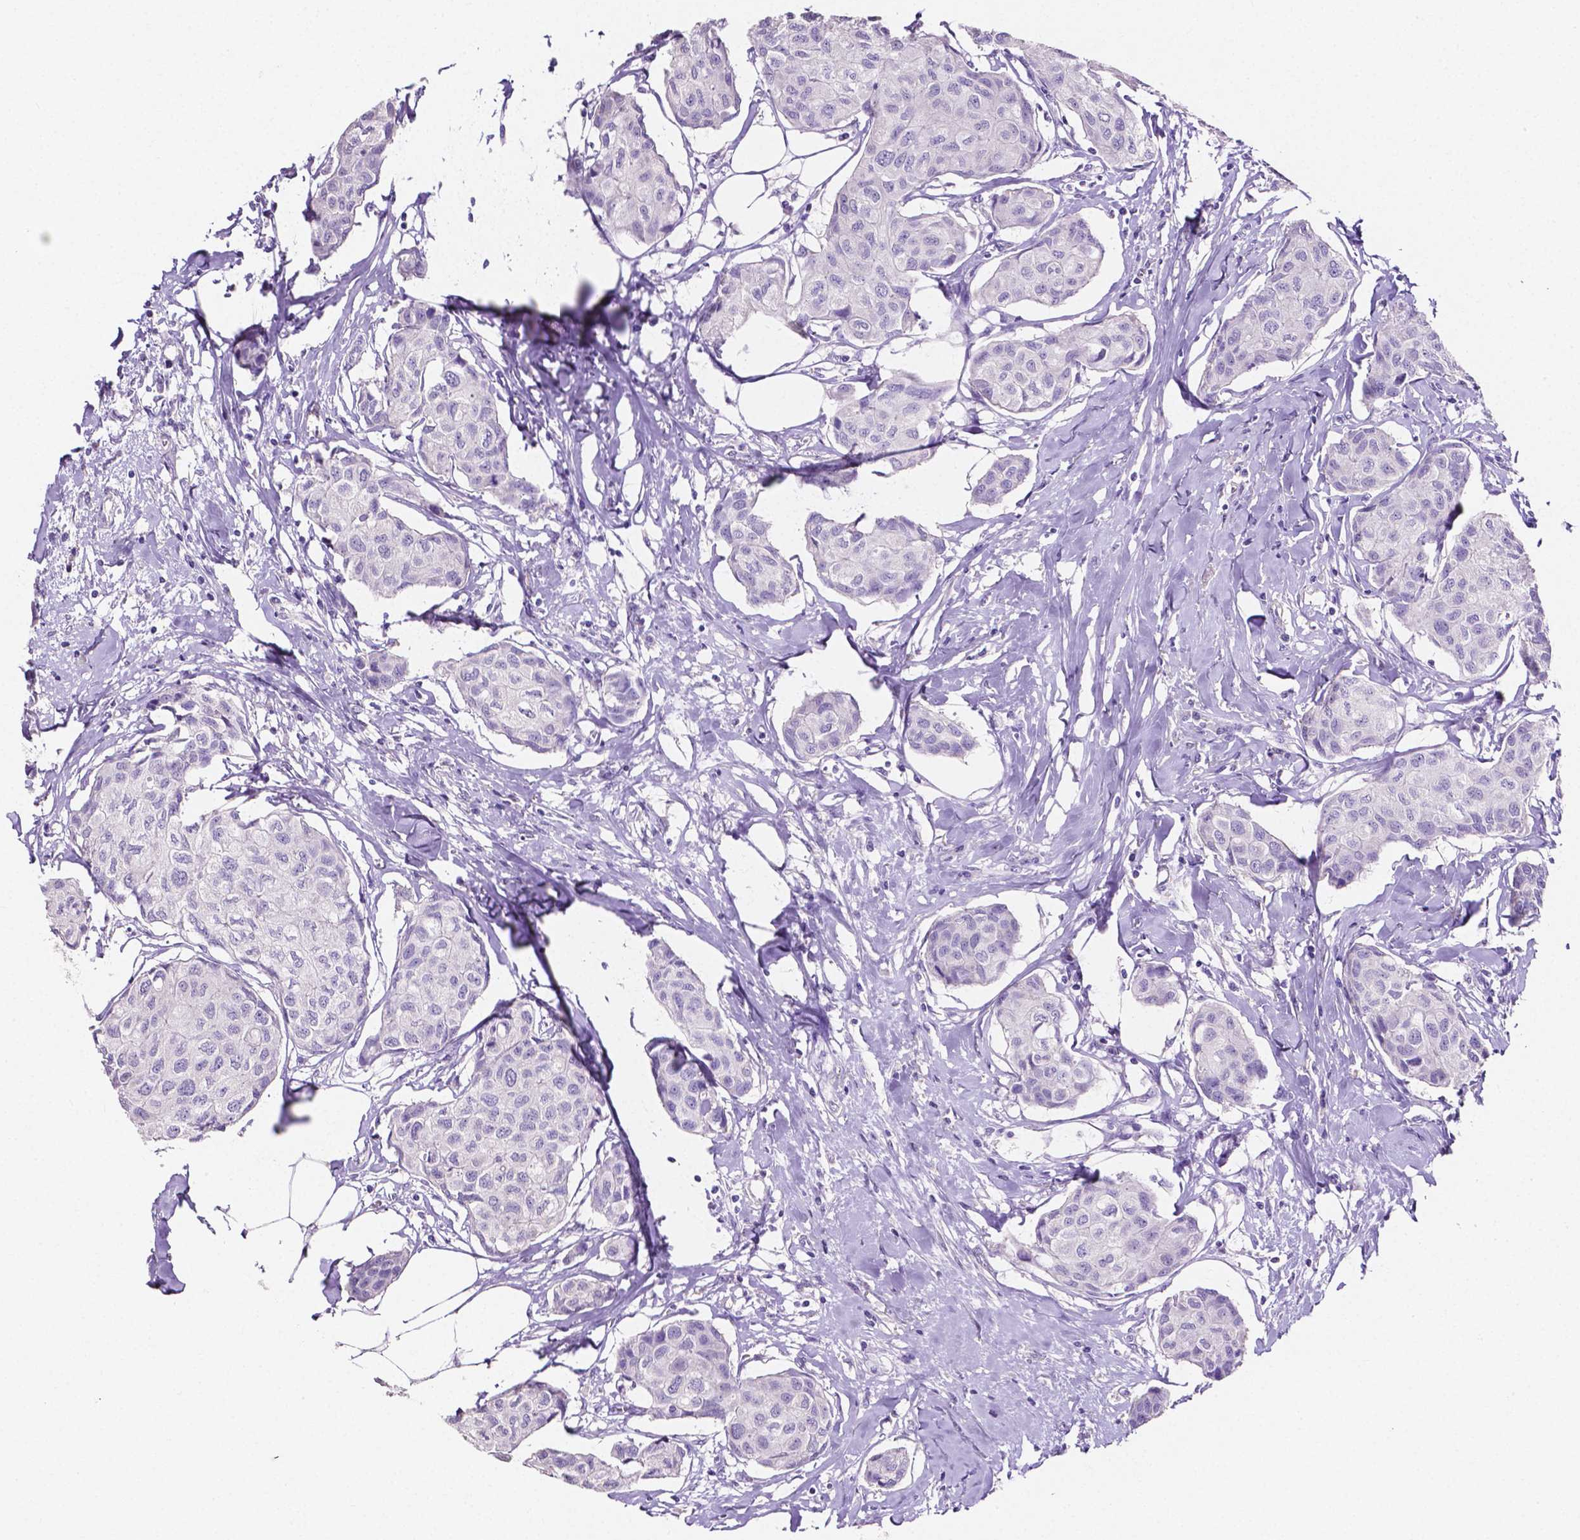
{"staining": {"intensity": "negative", "quantity": "none", "location": "none"}, "tissue": "breast cancer", "cell_type": "Tumor cells", "image_type": "cancer", "snomed": [{"axis": "morphology", "description": "Duct carcinoma"}, {"axis": "topography", "description": "Breast"}], "caption": "This photomicrograph is of breast cancer (infiltrating ductal carcinoma) stained with immunohistochemistry to label a protein in brown with the nuclei are counter-stained blue. There is no staining in tumor cells. (DAB immunohistochemistry, high magnification).", "gene": "SLC22A2", "patient": {"sex": "female", "age": 80}}